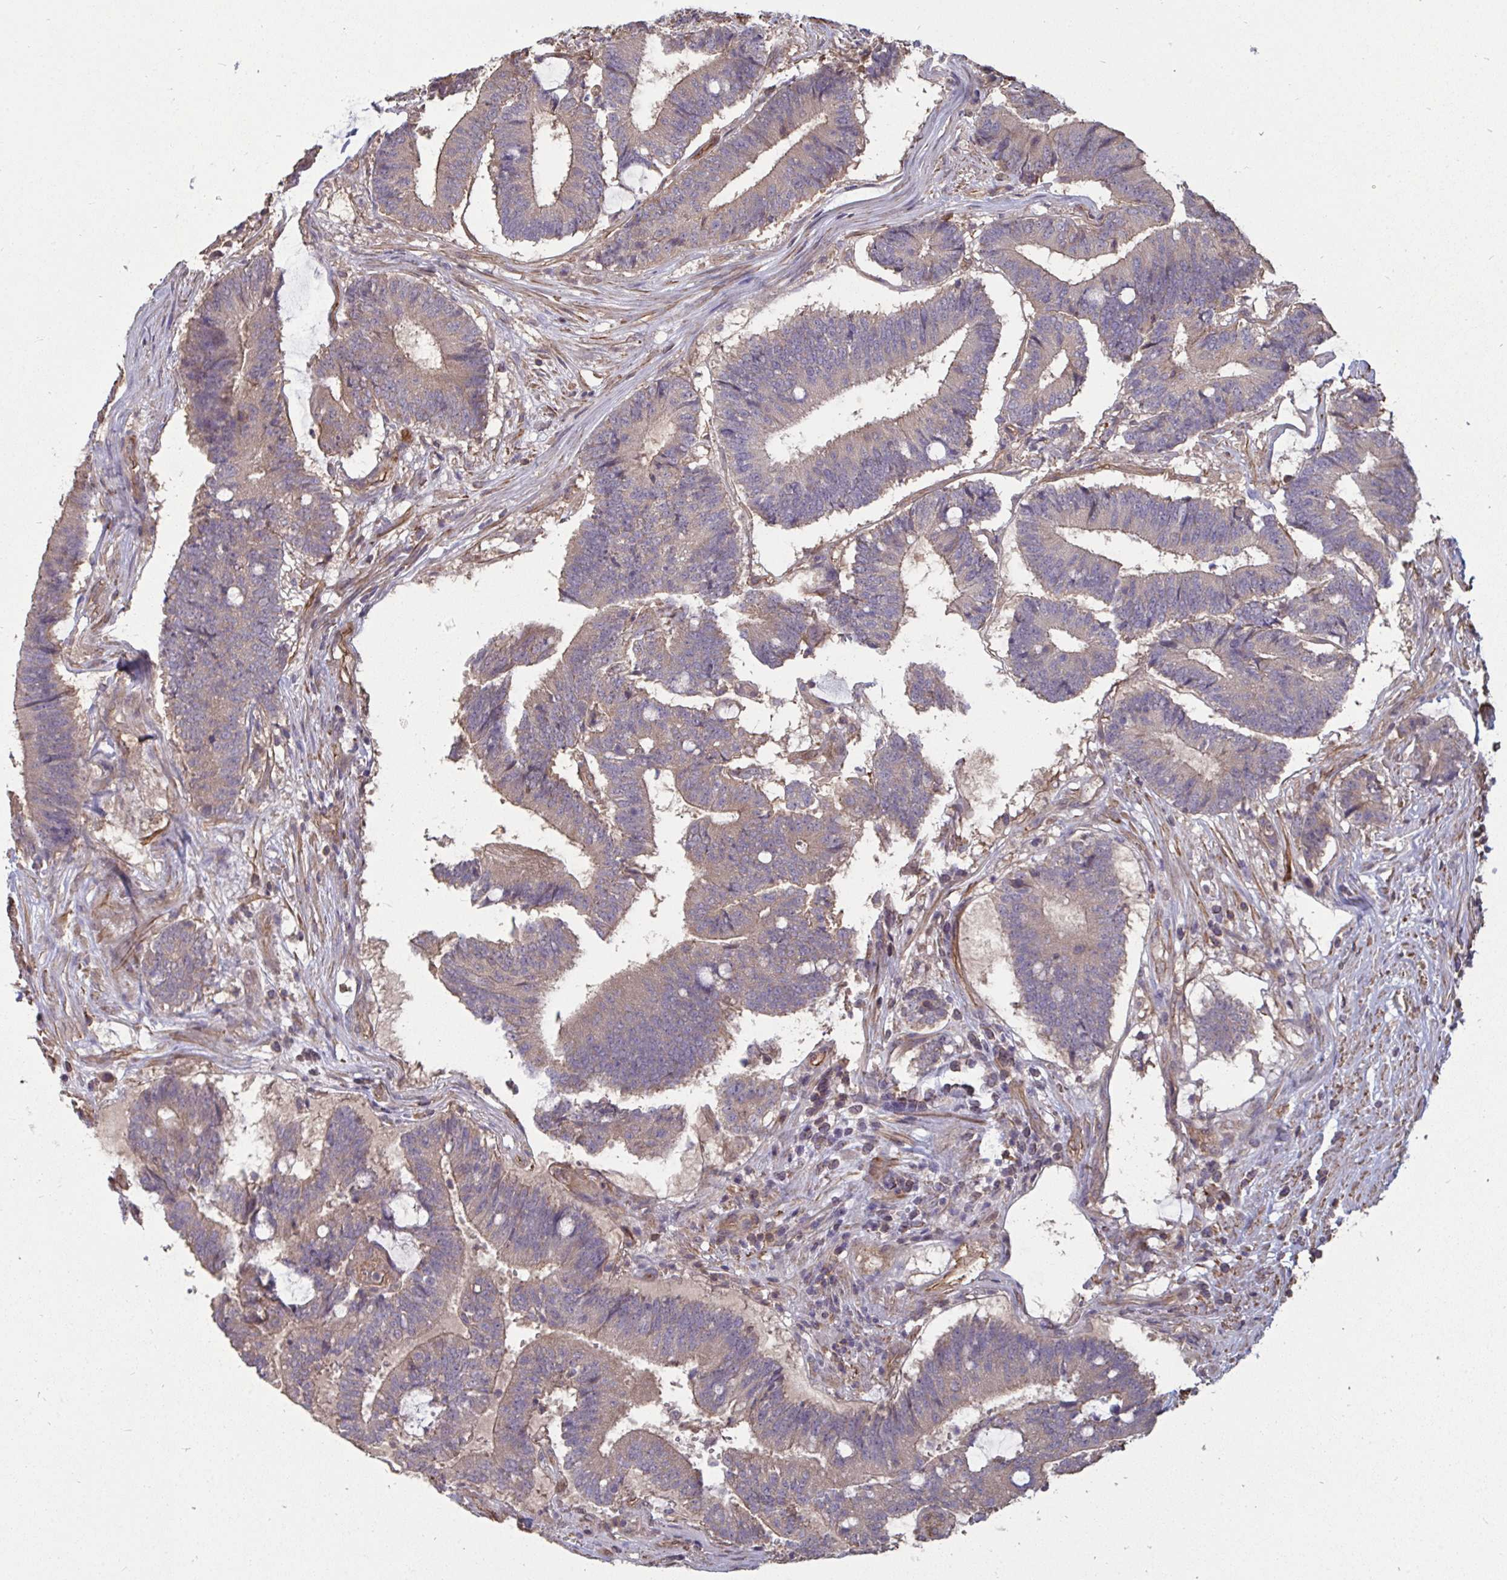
{"staining": {"intensity": "weak", "quantity": "<25%", "location": "cytoplasmic/membranous"}, "tissue": "colorectal cancer", "cell_type": "Tumor cells", "image_type": "cancer", "snomed": [{"axis": "morphology", "description": "Adenocarcinoma, NOS"}, {"axis": "topography", "description": "Colon"}], "caption": "The histopathology image reveals no significant staining in tumor cells of colorectal cancer (adenocarcinoma).", "gene": "ISCU", "patient": {"sex": "female", "age": 43}}